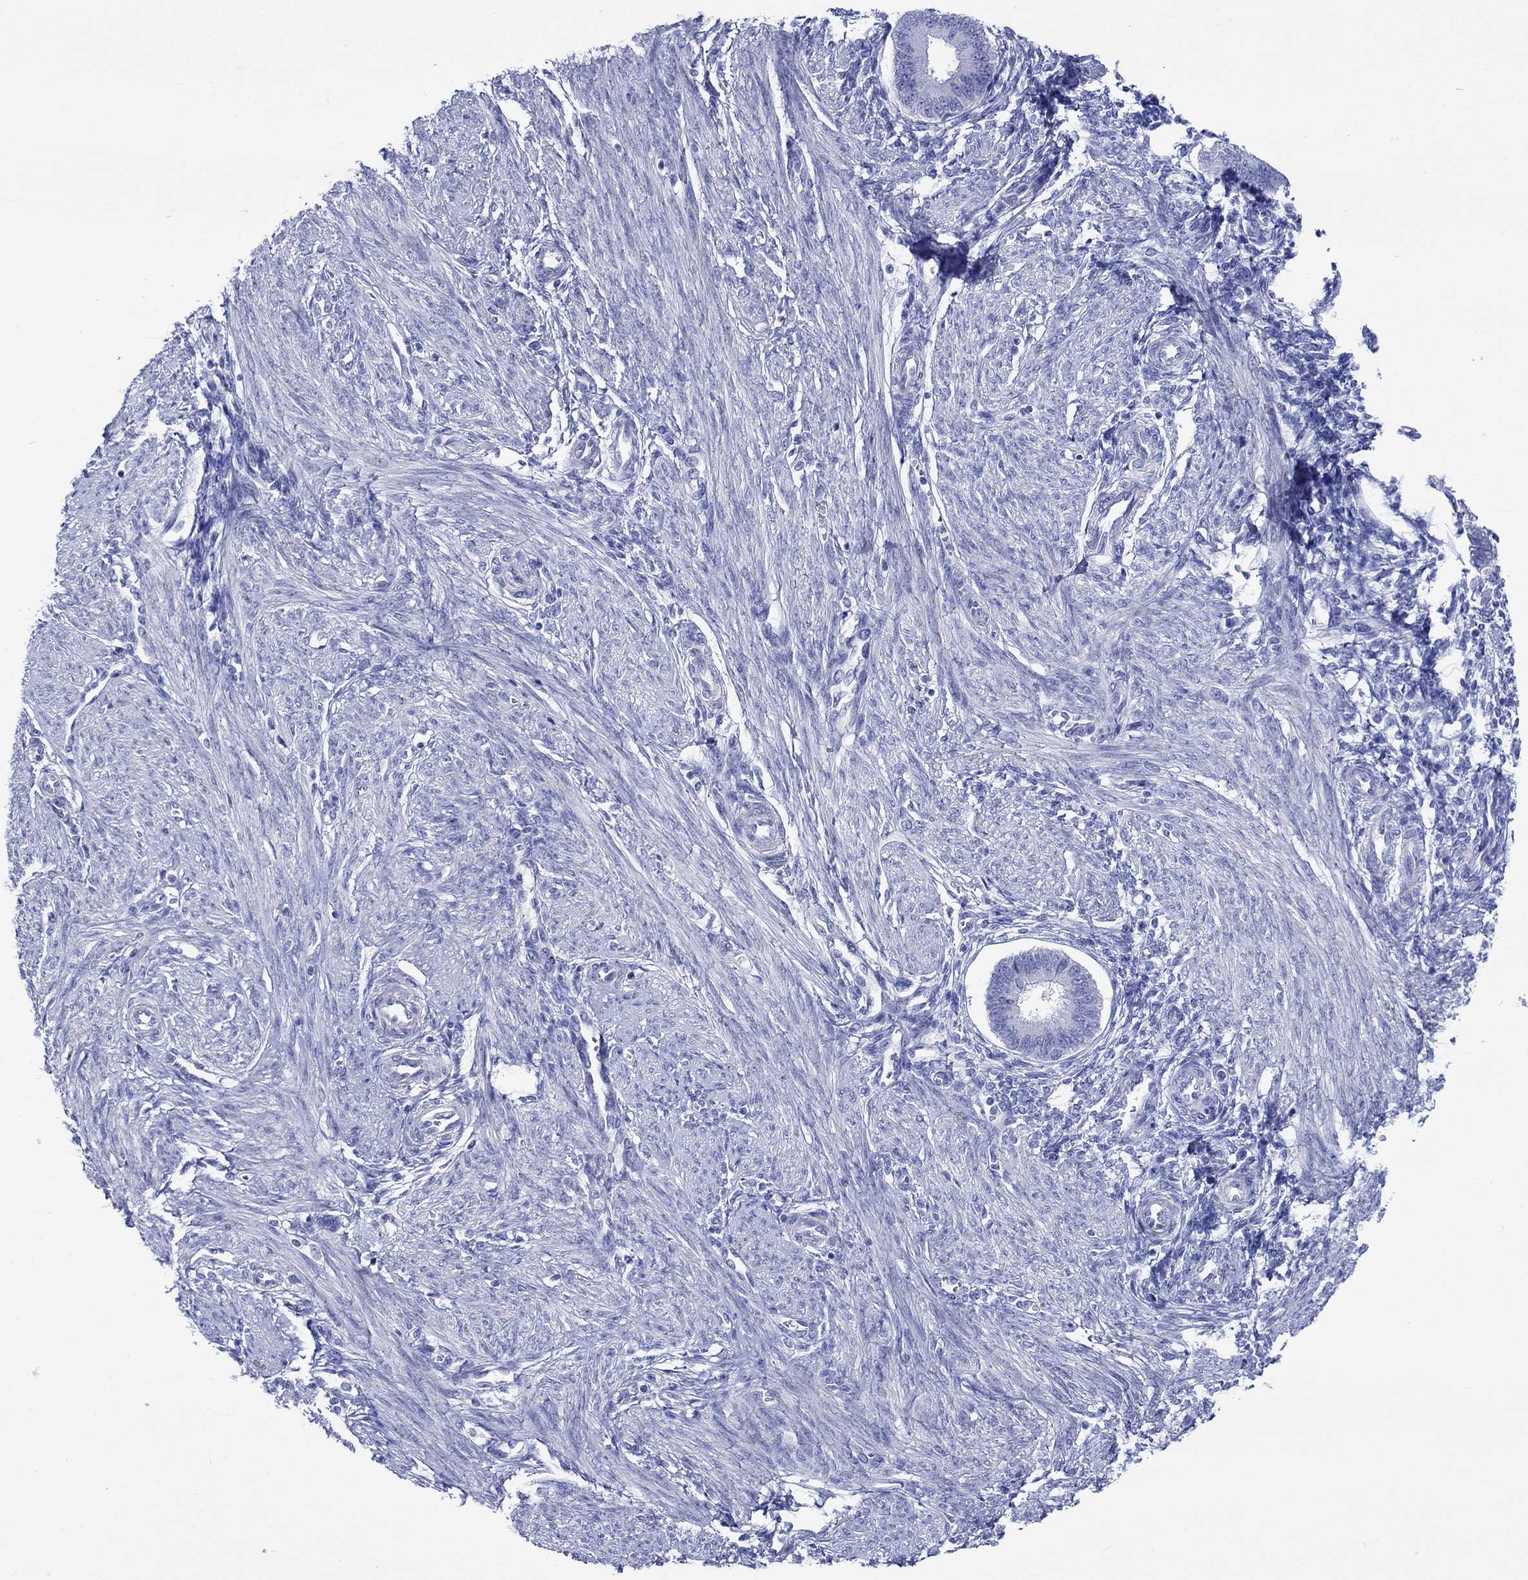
{"staining": {"intensity": "negative", "quantity": "none", "location": "none"}, "tissue": "endometrium", "cell_type": "Cells in endometrial stroma", "image_type": "normal", "snomed": [{"axis": "morphology", "description": "Normal tissue, NOS"}, {"axis": "topography", "description": "Endometrium"}], "caption": "DAB (3,3'-diaminobenzidine) immunohistochemical staining of benign human endometrium demonstrates no significant expression in cells in endometrial stroma. (Stains: DAB (3,3'-diaminobenzidine) IHC with hematoxylin counter stain, Microscopy: brightfield microscopy at high magnification).", "gene": "HARBI1", "patient": {"sex": "female", "age": 39}}